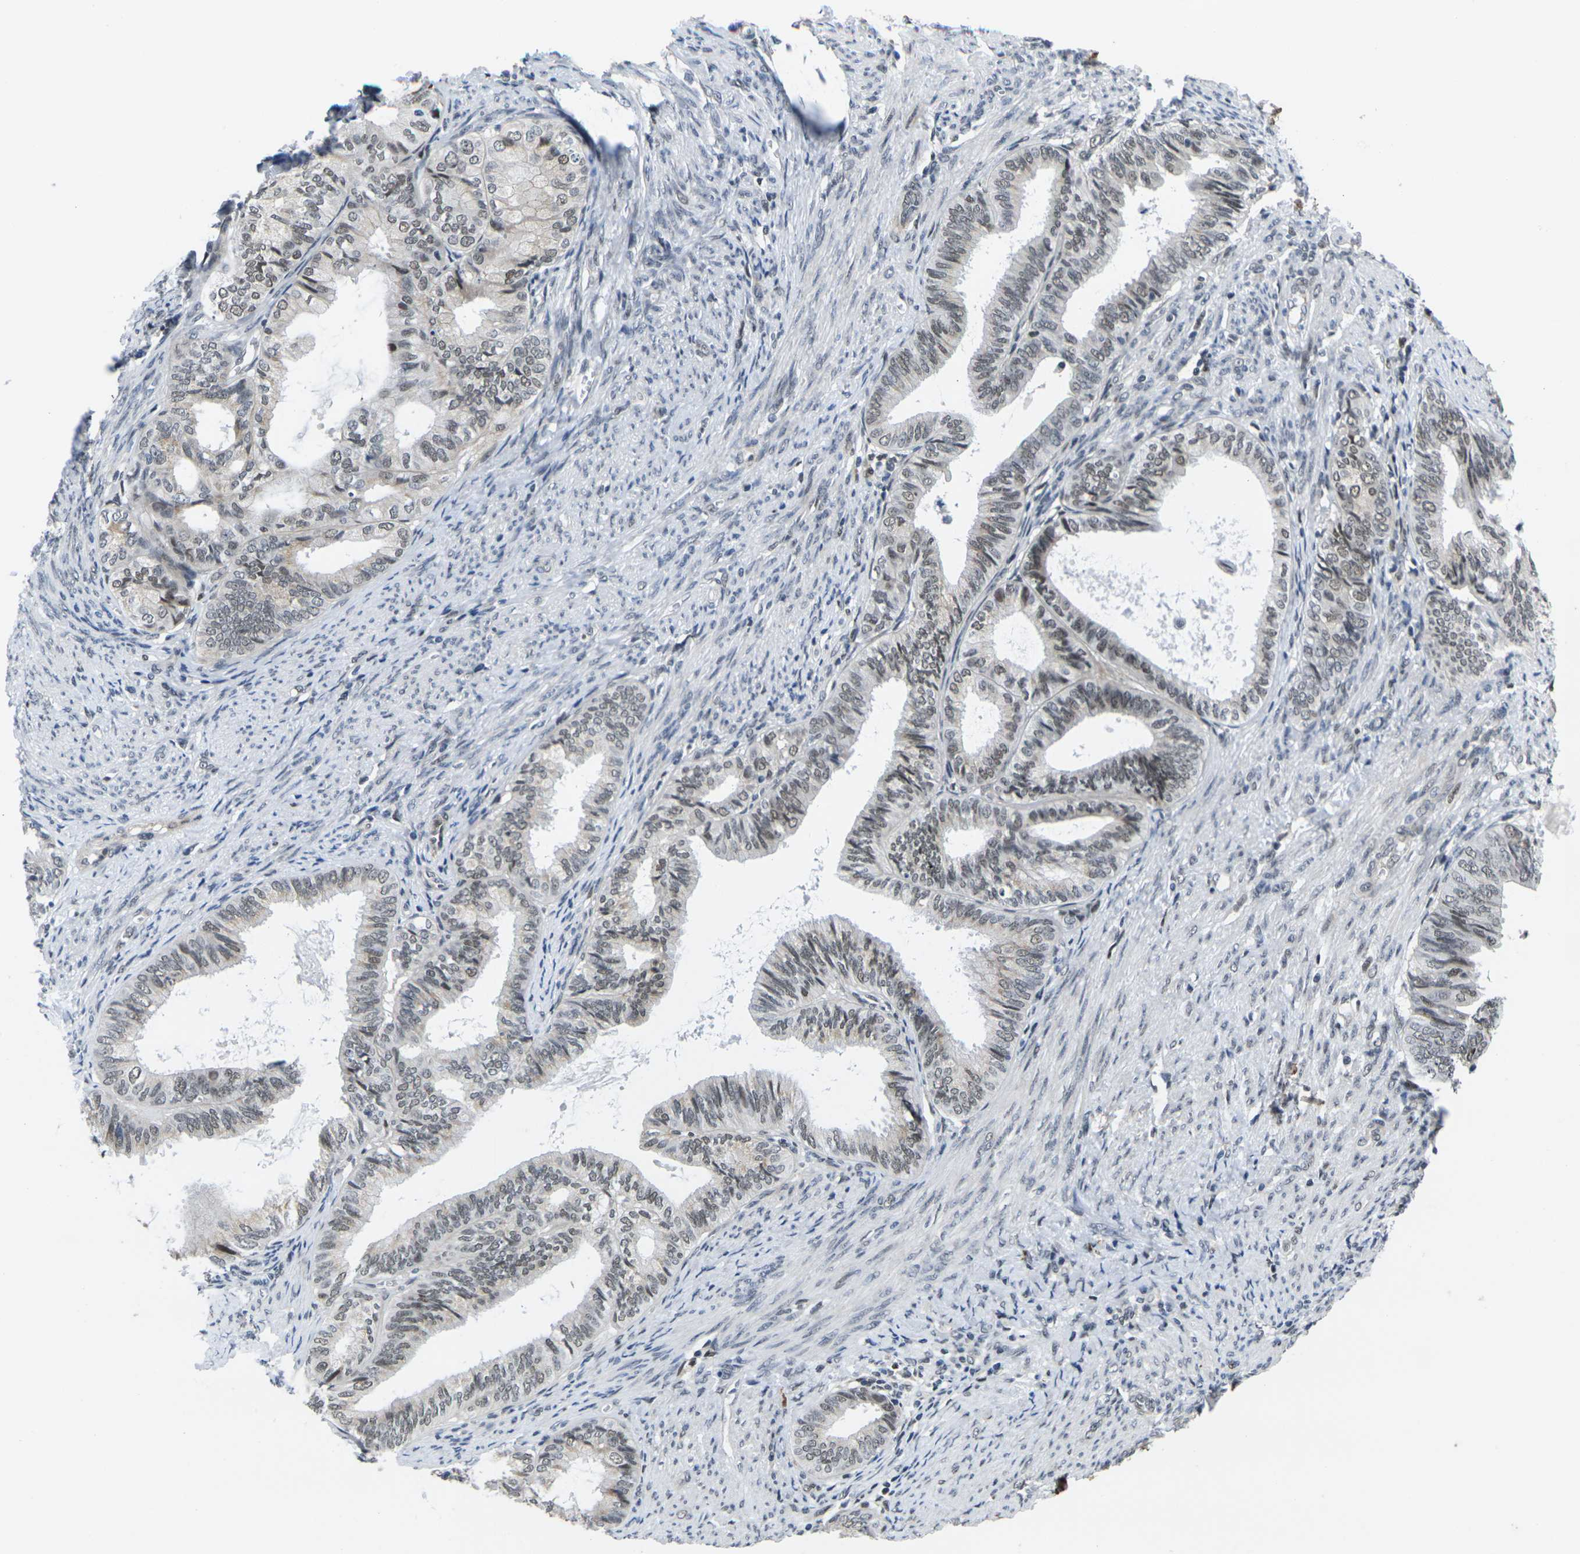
{"staining": {"intensity": "moderate", "quantity": ">75%", "location": "cytoplasmic/membranous,nuclear"}, "tissue": "endometrial cancer", "cell_type": "Tumor cells", "image_type": "cancer", "snomed": [{"axis": "morphology", "description": "Adenocarcinoma, NOS"}, {"axis": "topography", "description": "Endometrium"}], "caption": "Immunohistochemical staining of endometrial cancer (adenocarcinoma) demonstrates medium levels of moderate cytoplasmic/membranous and nuclear protein positivity in approximately >75% of tumor cells.", "gene": "RBM7", "patient": {"sex": "female", "age": 86}}